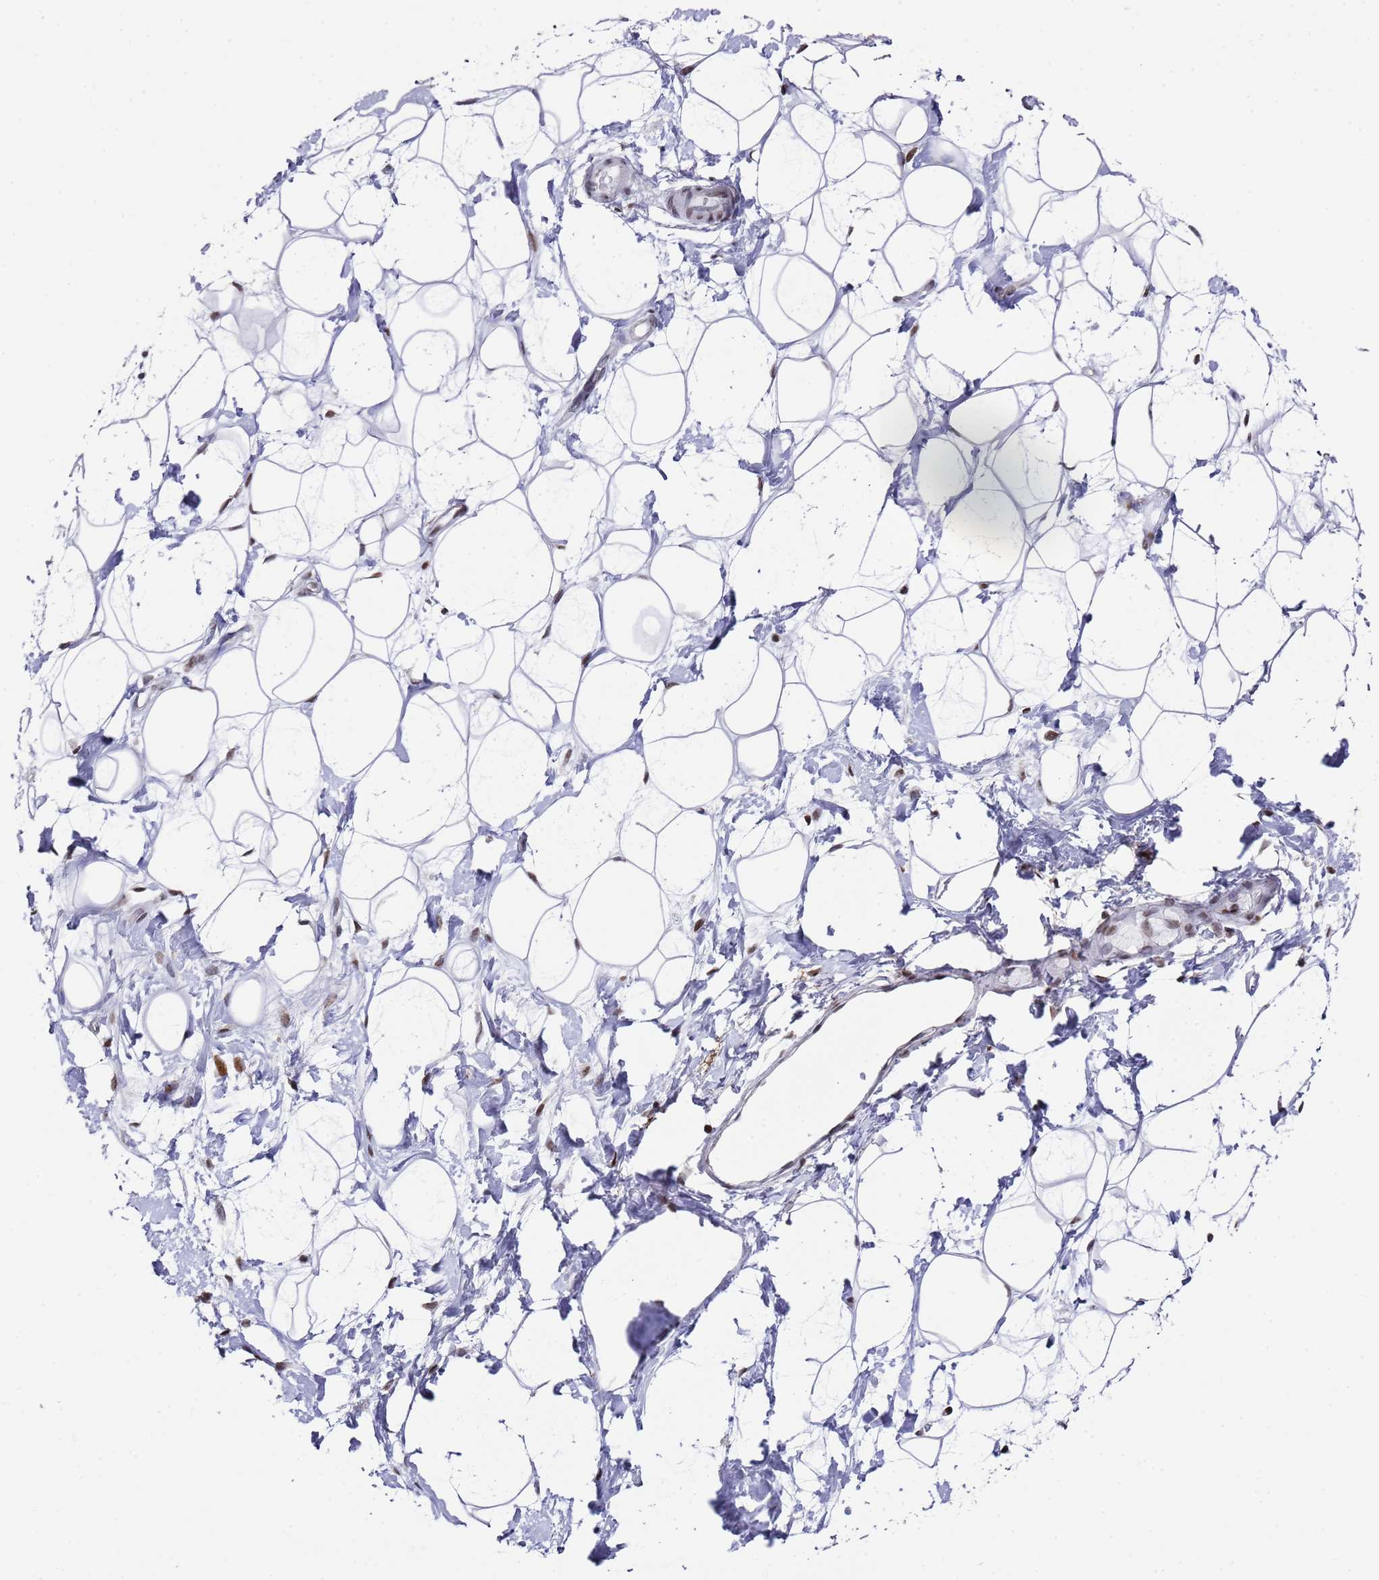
{"staining": {"intensity": "weak", "quantity": ">75%", "location": "nuclear"}, "tissue": "adipose tissue", "cell_type": "Adipocytes", "image_type": "normal", "snomed": [{"axis": "morphology", "description": "Normal tissue, NOS"}, {"axis": "topography", "description": "Breast"}], "caption": "Immunohistochemical staining of unremarkable adipose tissue displays >75% levels of weak nuclear protein staining in approximately >75% of adipocytes.", "gene": "COPS6", "patient": {"sex": "female", "age": 26}}